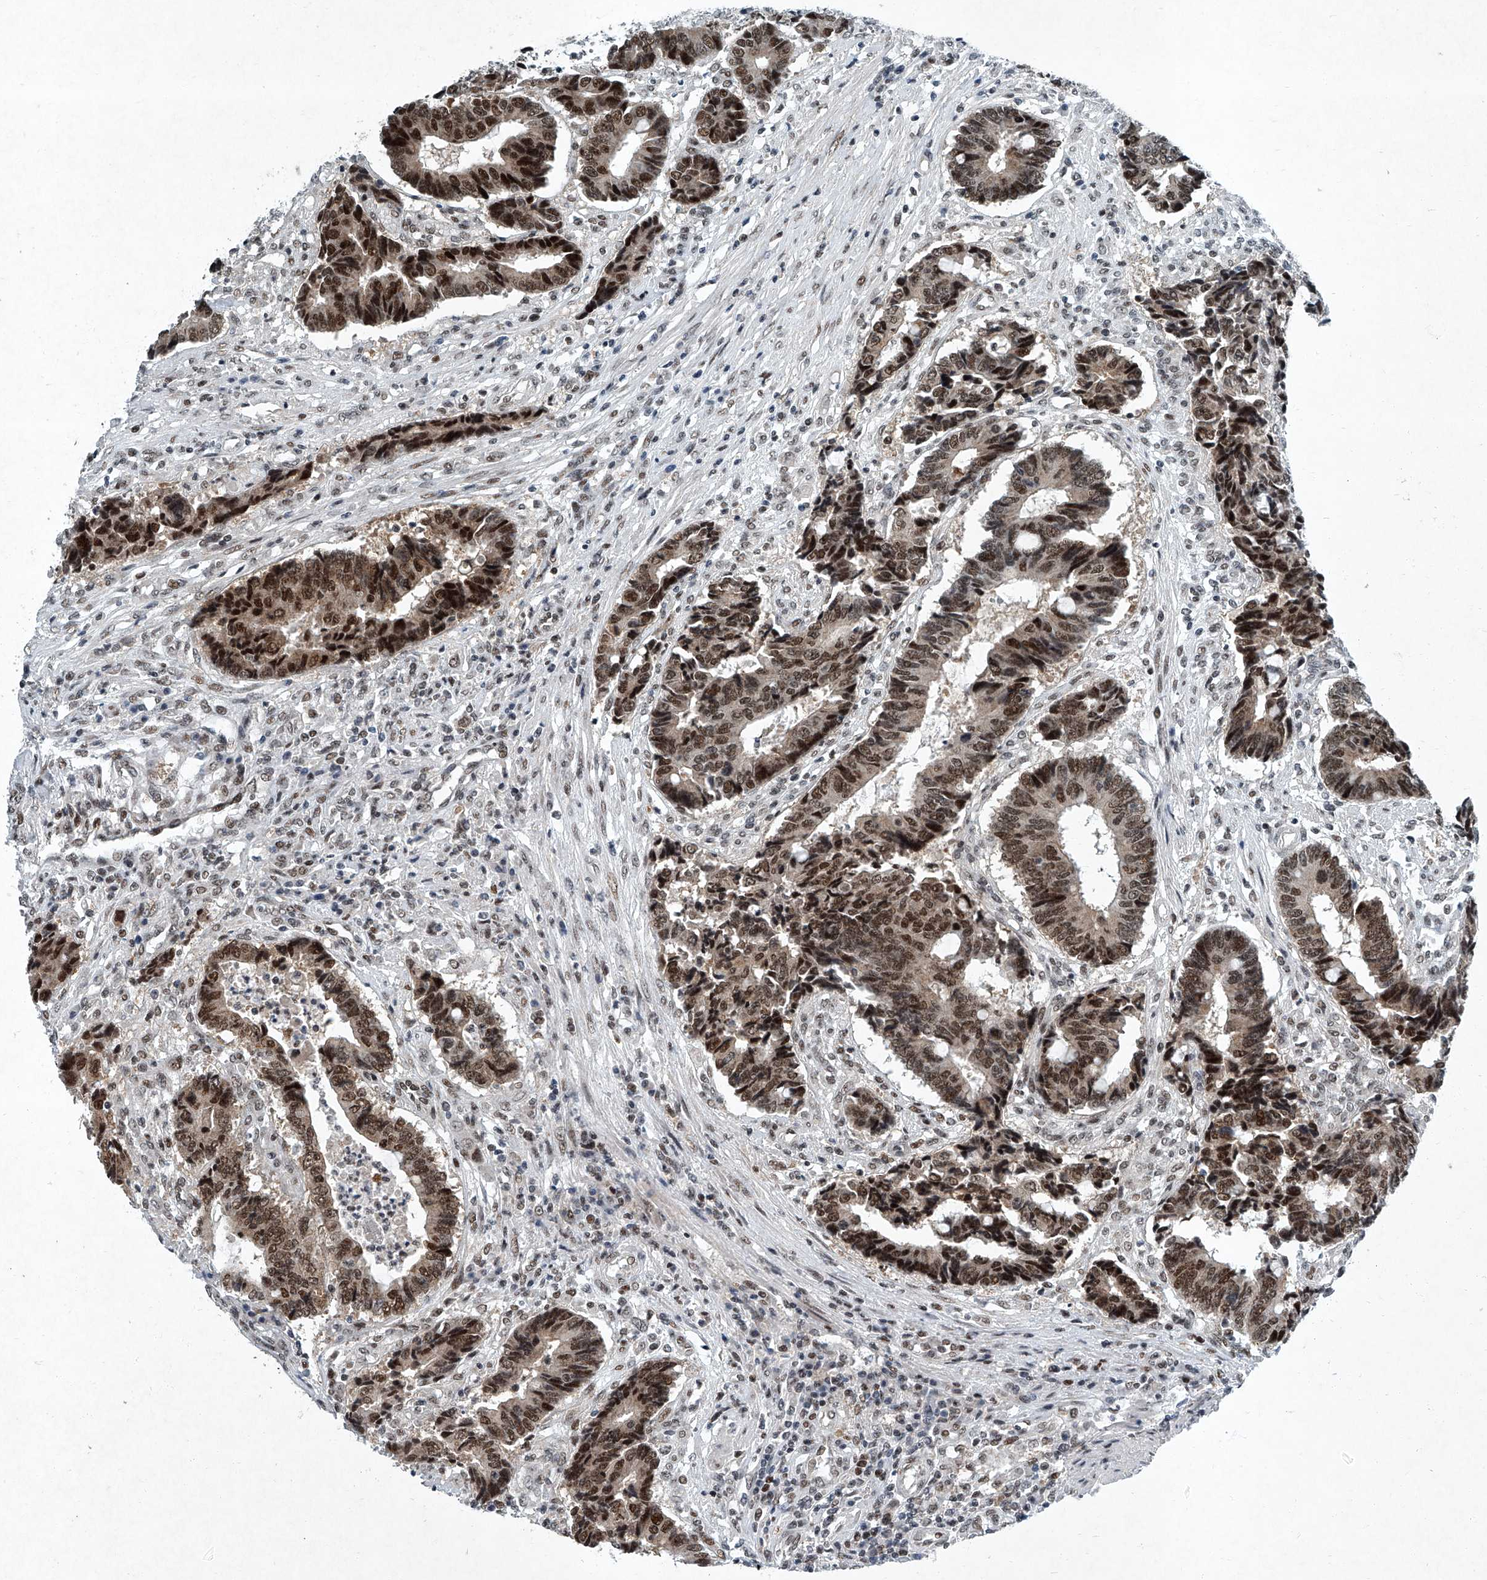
{"staining": {"intensity": "moderate", "quantity": ">75%", "location": "nuclear"}, "tissue": "colorectal cancer", "cell_type": "Tumor cells", "image_type": "cancer", "snomed": [{"axis": "morphology", "description": "Adenocarcinoma, NOS"}, {"axis": "topography", "description": "Rectum"}], "caption": "Protein expression analysis of human adenocarcinoma (colorectal) reveals moderate nuclear staining in about >75% of tumor cells.", "gene": "TFDP1", "patient": {"sex": "male", "age": 84}}